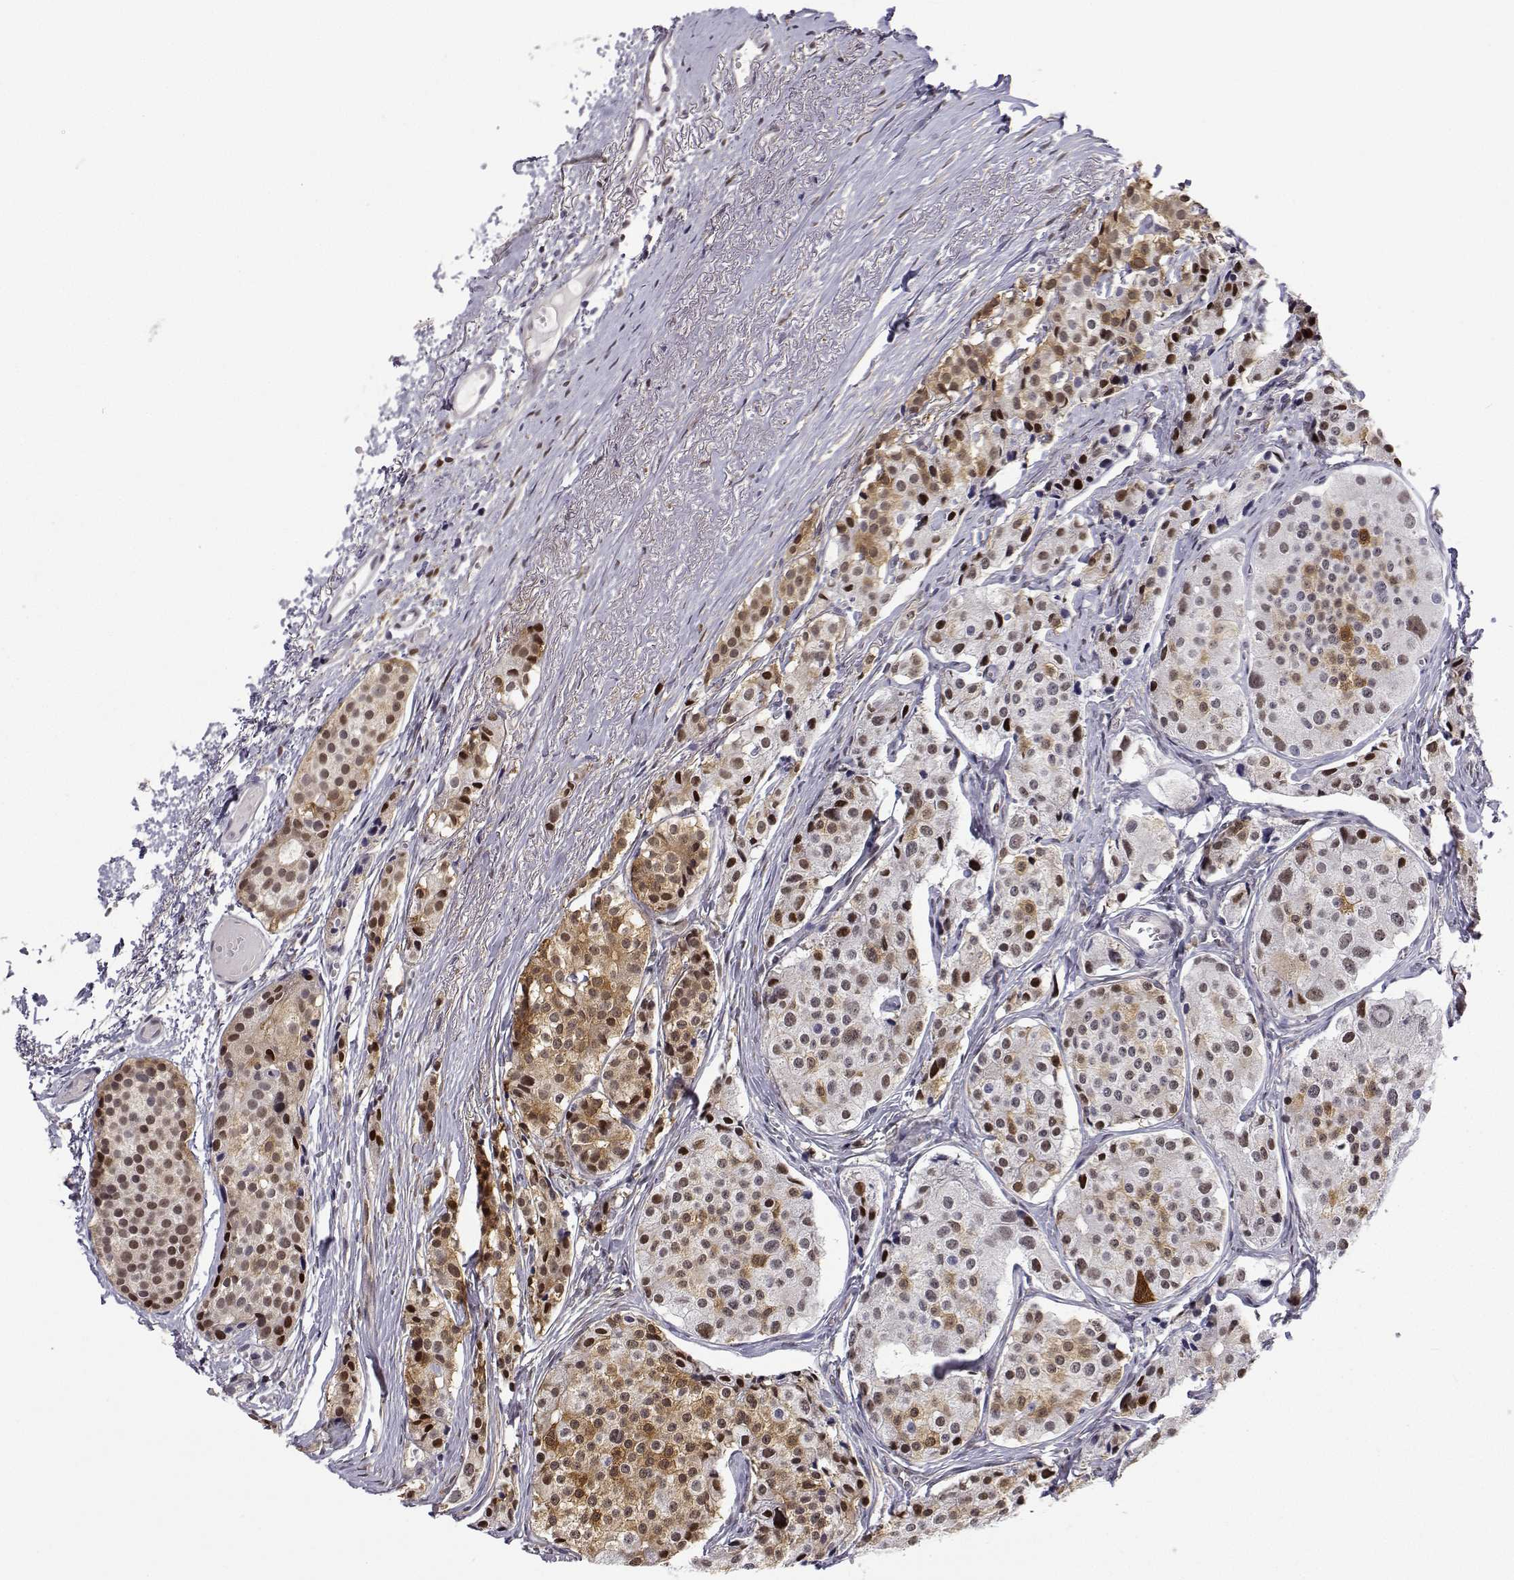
{"staining": {"intensity": "moderate", "quantity": ">75%", "location": "cytoplasmic/membranous,nuclear"}, "tissue": "carcinoid", "cell_type": "Tumor cells", "image_type": "cancer", "snomed": [{"axis": "morphology", "description": "Carcinoid, malignant, NOS"}, {"axis": "topography", "description": "Small intestine"}], "caption": "Tumor cells show medium levels of moderate cytoplasmic/membranous and nuclear positivity in approximately >75% of cells in malignant carcinoid.", "gene": "PHGDH", "patient": {"sex": "female", "age": 65}}